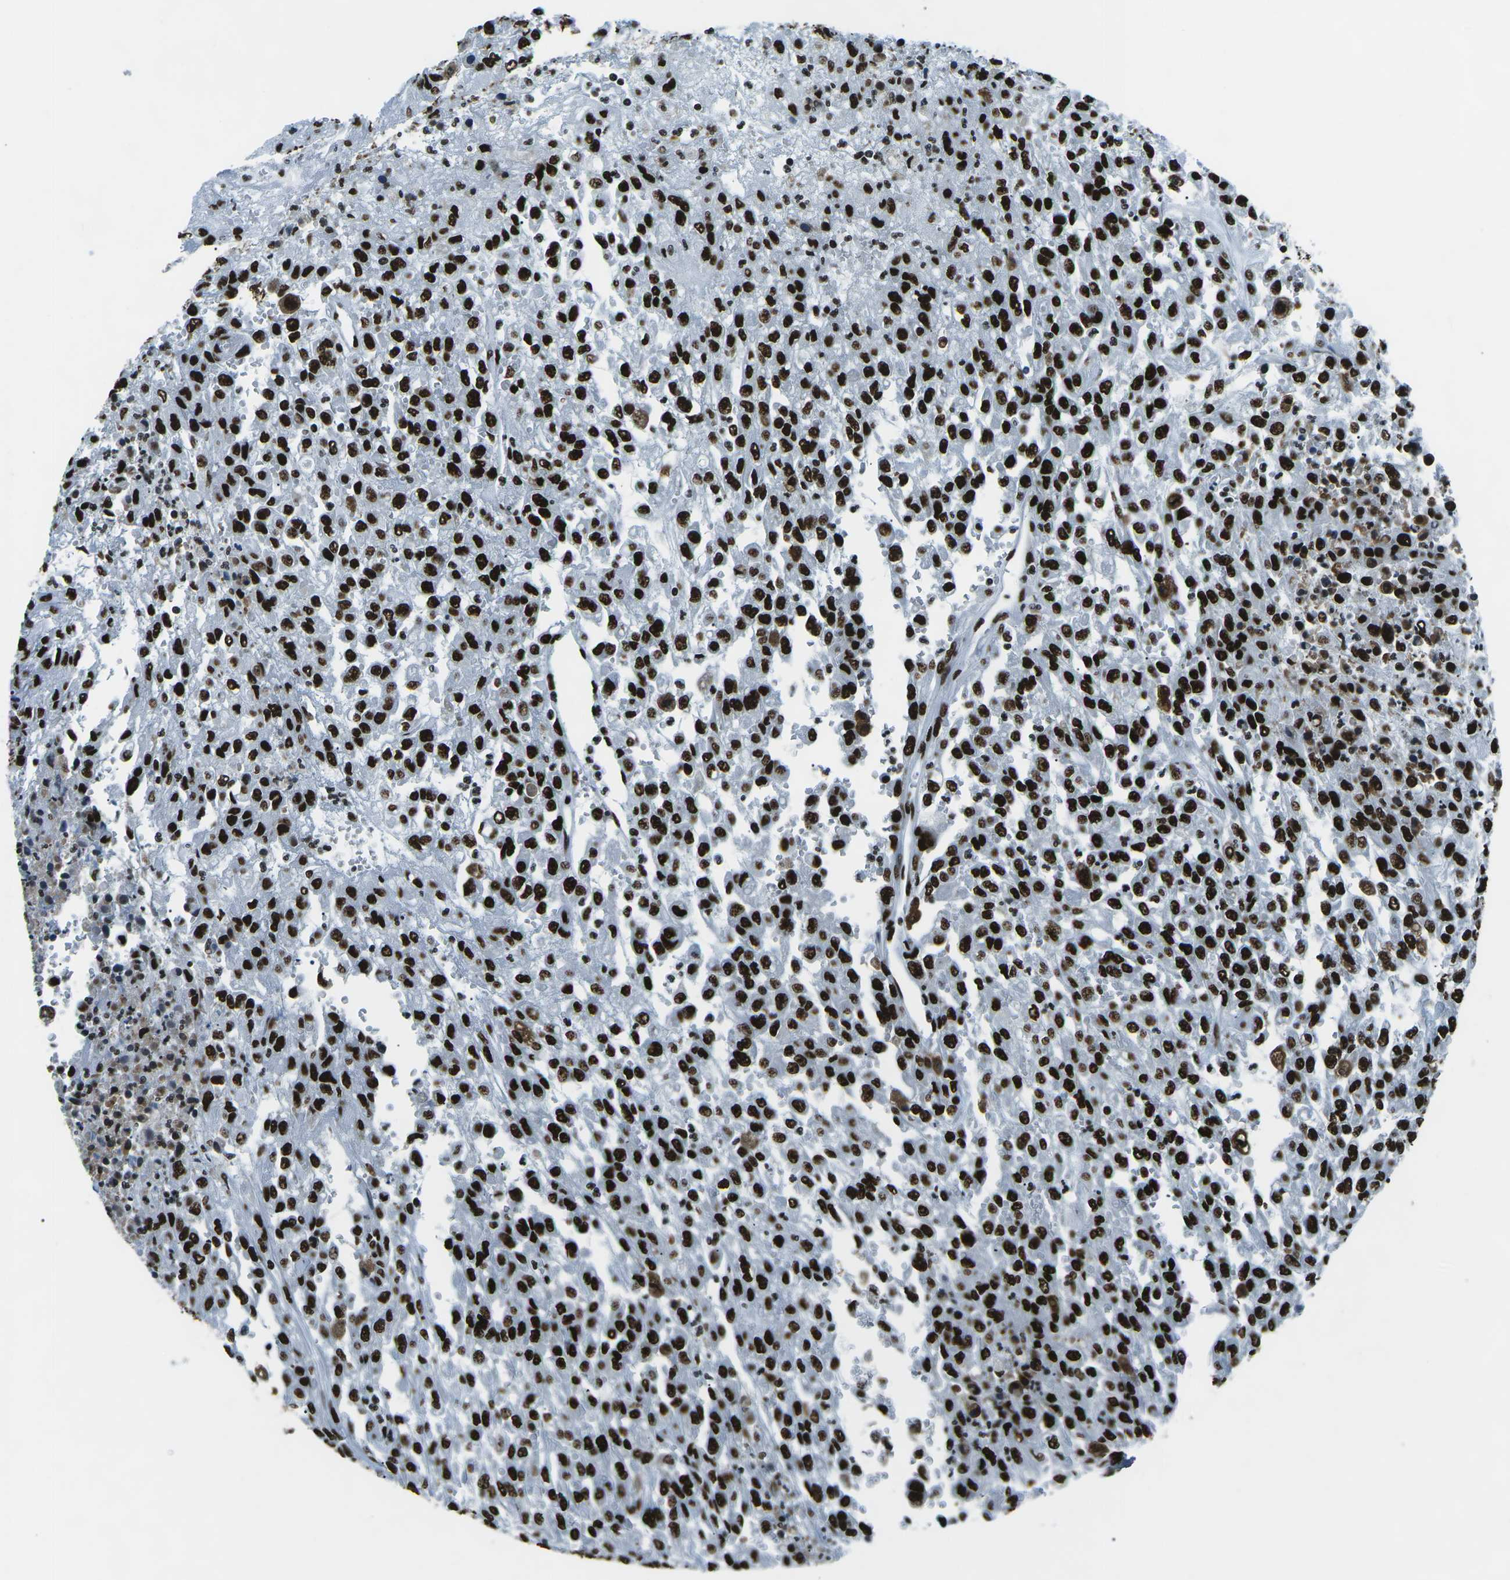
{"staining": {"intensity": "strong", "quantity": ">75%", "location": "nuclear"}, "tissue": "urothelial cancer", "cell_type": "Tumor cells", "image_type": "cancer", "snomed": [{"axis": "morphology", "description": "Urothelial carcinoma, High grade"}, {"axis": "topography", "description": "Urinary bladder"}], "caption": "Urothelial cancer was stained to show a protein in brown. There is high levels of strong nuclear expression in about >75% of tumor cells.", "gene": "HNRNPL", "patient": {"sex": "male", "age": 46}}